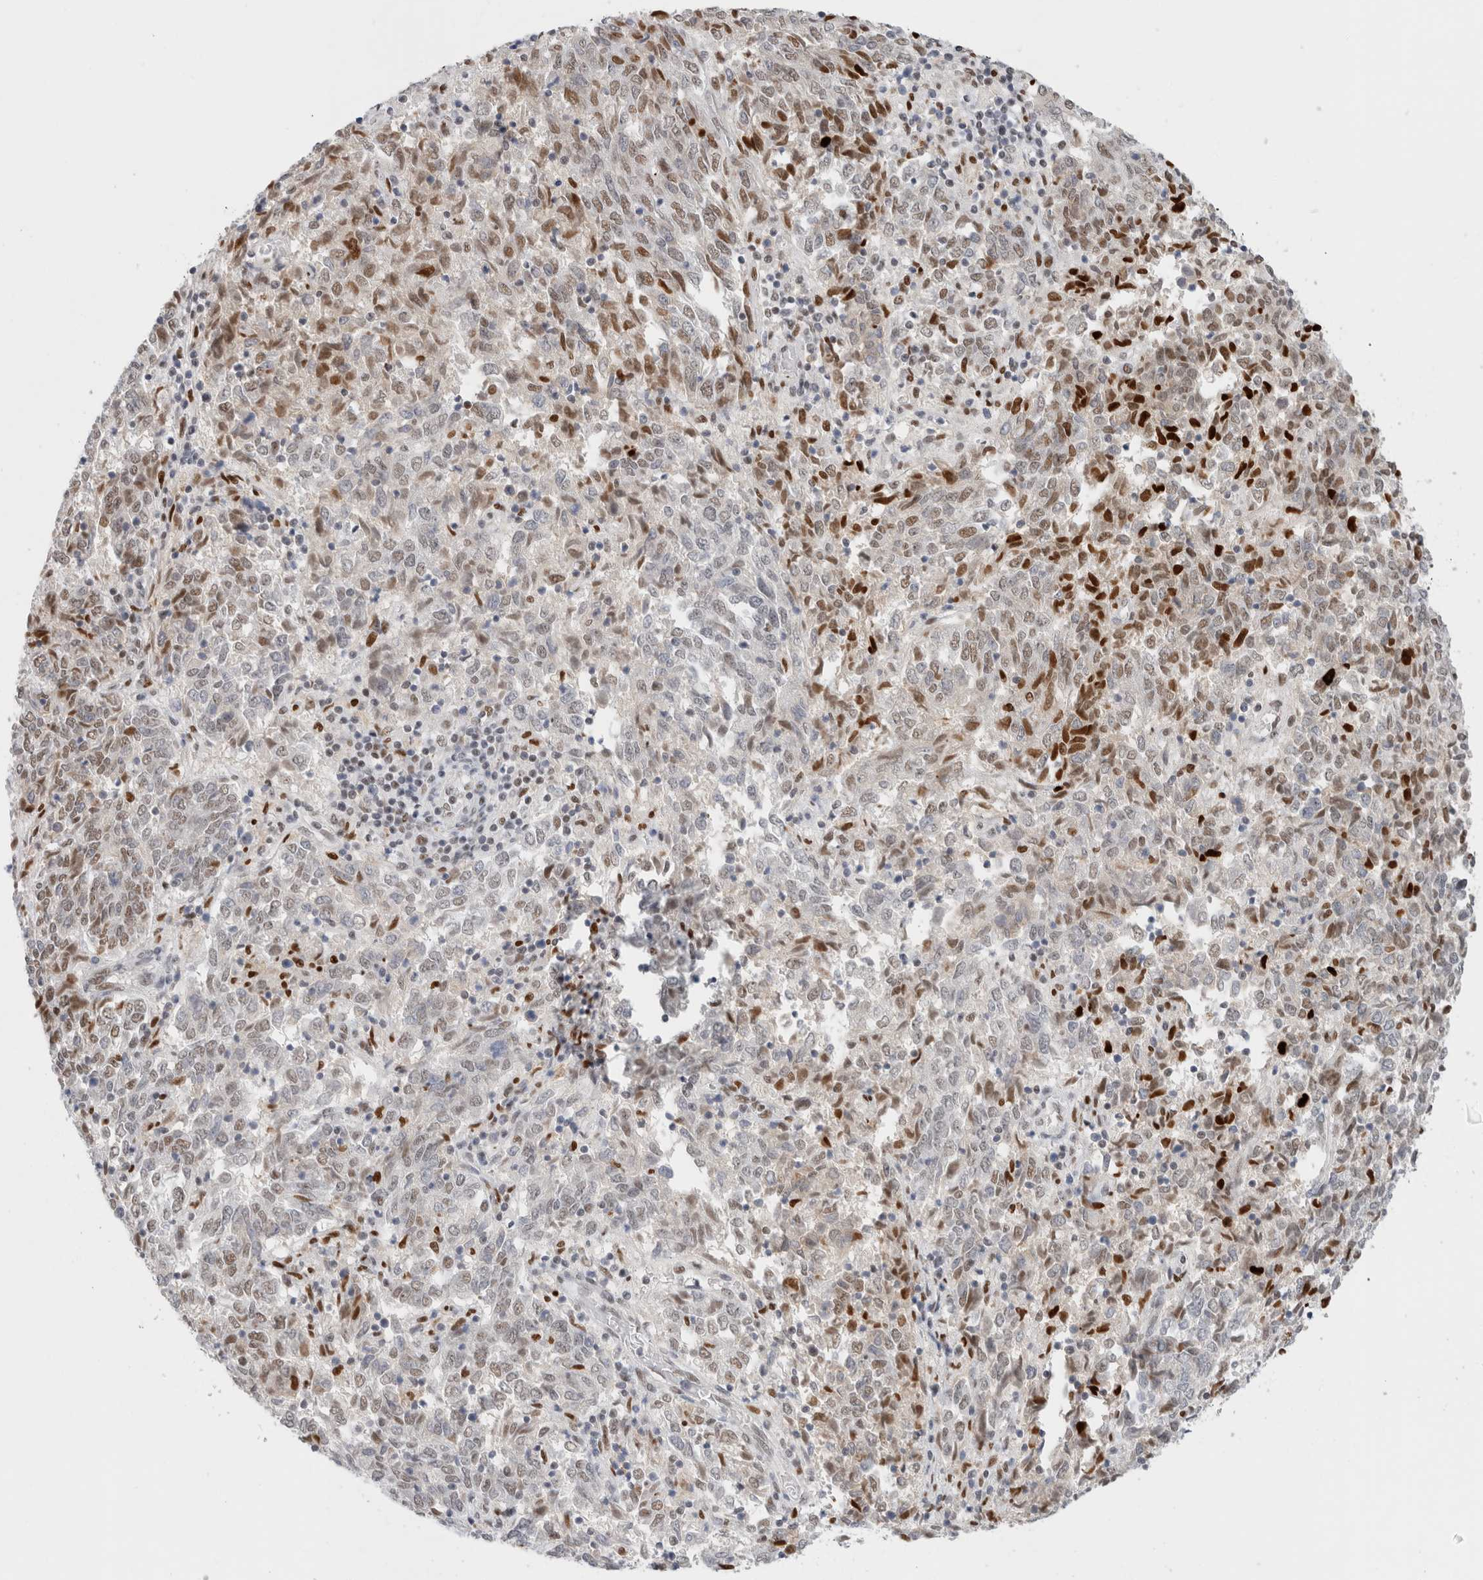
{"staining": {"intensity": "moderate", "quantity": ">75%", "location": "nuclear"}, "tissue": "endometrial cancer", "cell_type": "Tumor cells", "image_type": "cancer", "snomed": [{"axis": "morphology", "description": "Adenocarcinoma, NOS"}, {"axis": "topography", "description": "Endometrium"}], "caption": "Adenocarcinoma (endometrial) stained with a protein marker shows moderate staining in tumor cells.", "gene": "COPS7A", "patient": {"sex": "female", "age": 80}}